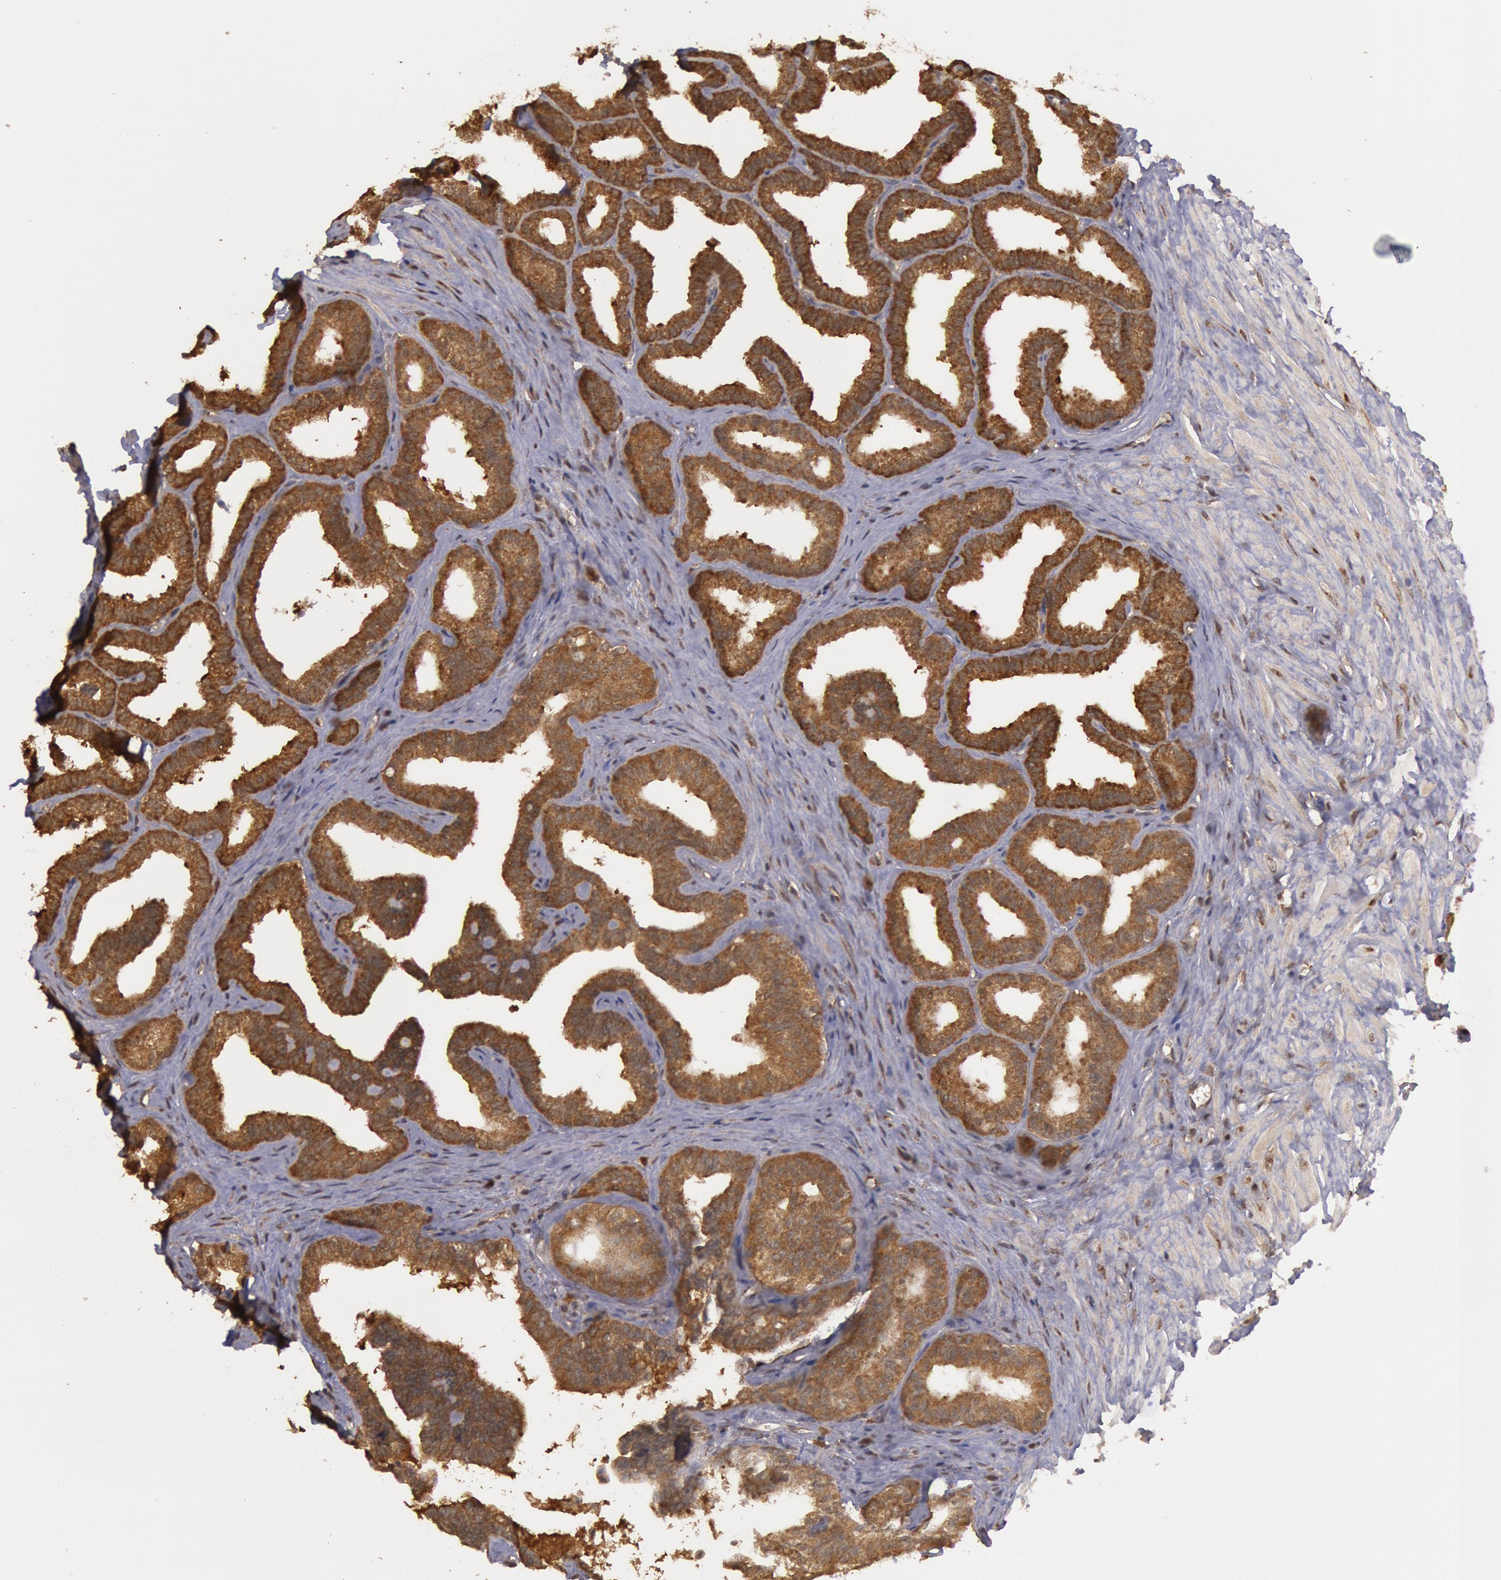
{"staining": {"intensity": "strong", "quantity": ">75%", "location": "cytoplasmic/membranous"}, "tissue": "seminal vesicle", "cell_type": "Glandular cells", "image_type": "normal", "snomed": [{"axis": "morphology", "description": "Normal tissue, NOS"}, {"axis": "topography", "description": "Seminal veicle"}], "caption": "A brown stain labels strong cytoplasmic/membranous positivity of a protein in glandular cells of normal seminal vesicle.", "gene": "USP14", "patient": {"sex": "male", "age": 26}}